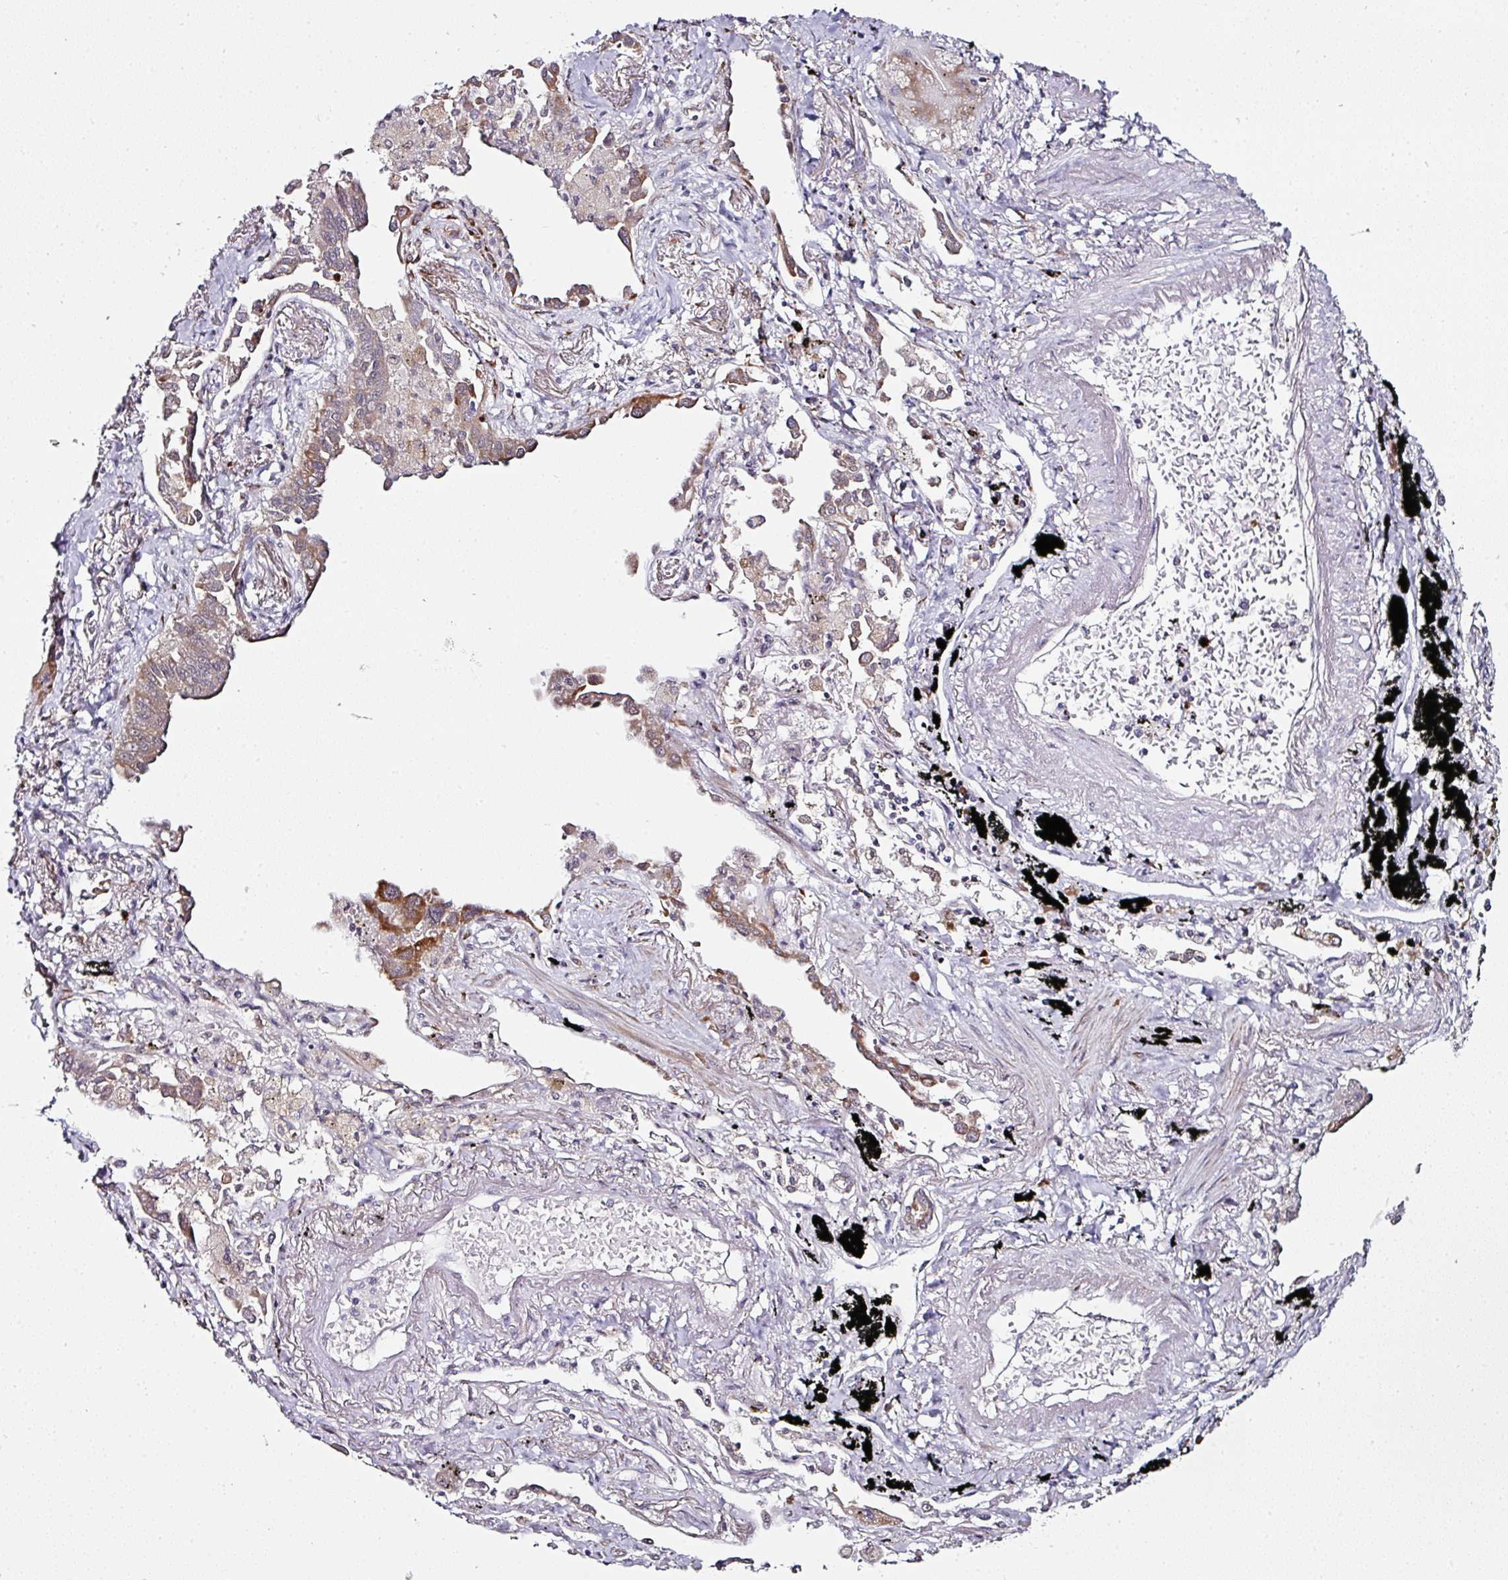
{"staining": {"intensity": "moderate", "quantity": "25%-75%", "location": "cytoplasmic/membranous"}, "tissue": "lung cancer", "cell_type": "Tumor cells", "image_type": "cancer", "snomed": [{"axis": "morphology", "description": "Adenocarcinoma, NOS"}, {"axis": "topography", "description": "Lung"}], "caption": "The micrograph demonstrates staining of lung cancer, revealing moderate cytoplasmic/membranous protein staining (brown color) within tumor cells. (DAB IHC, brown staining for protein, blue staining for nuclei).", "gene": "APOLD1", "patient": {"sex": "male", "age": 67}}